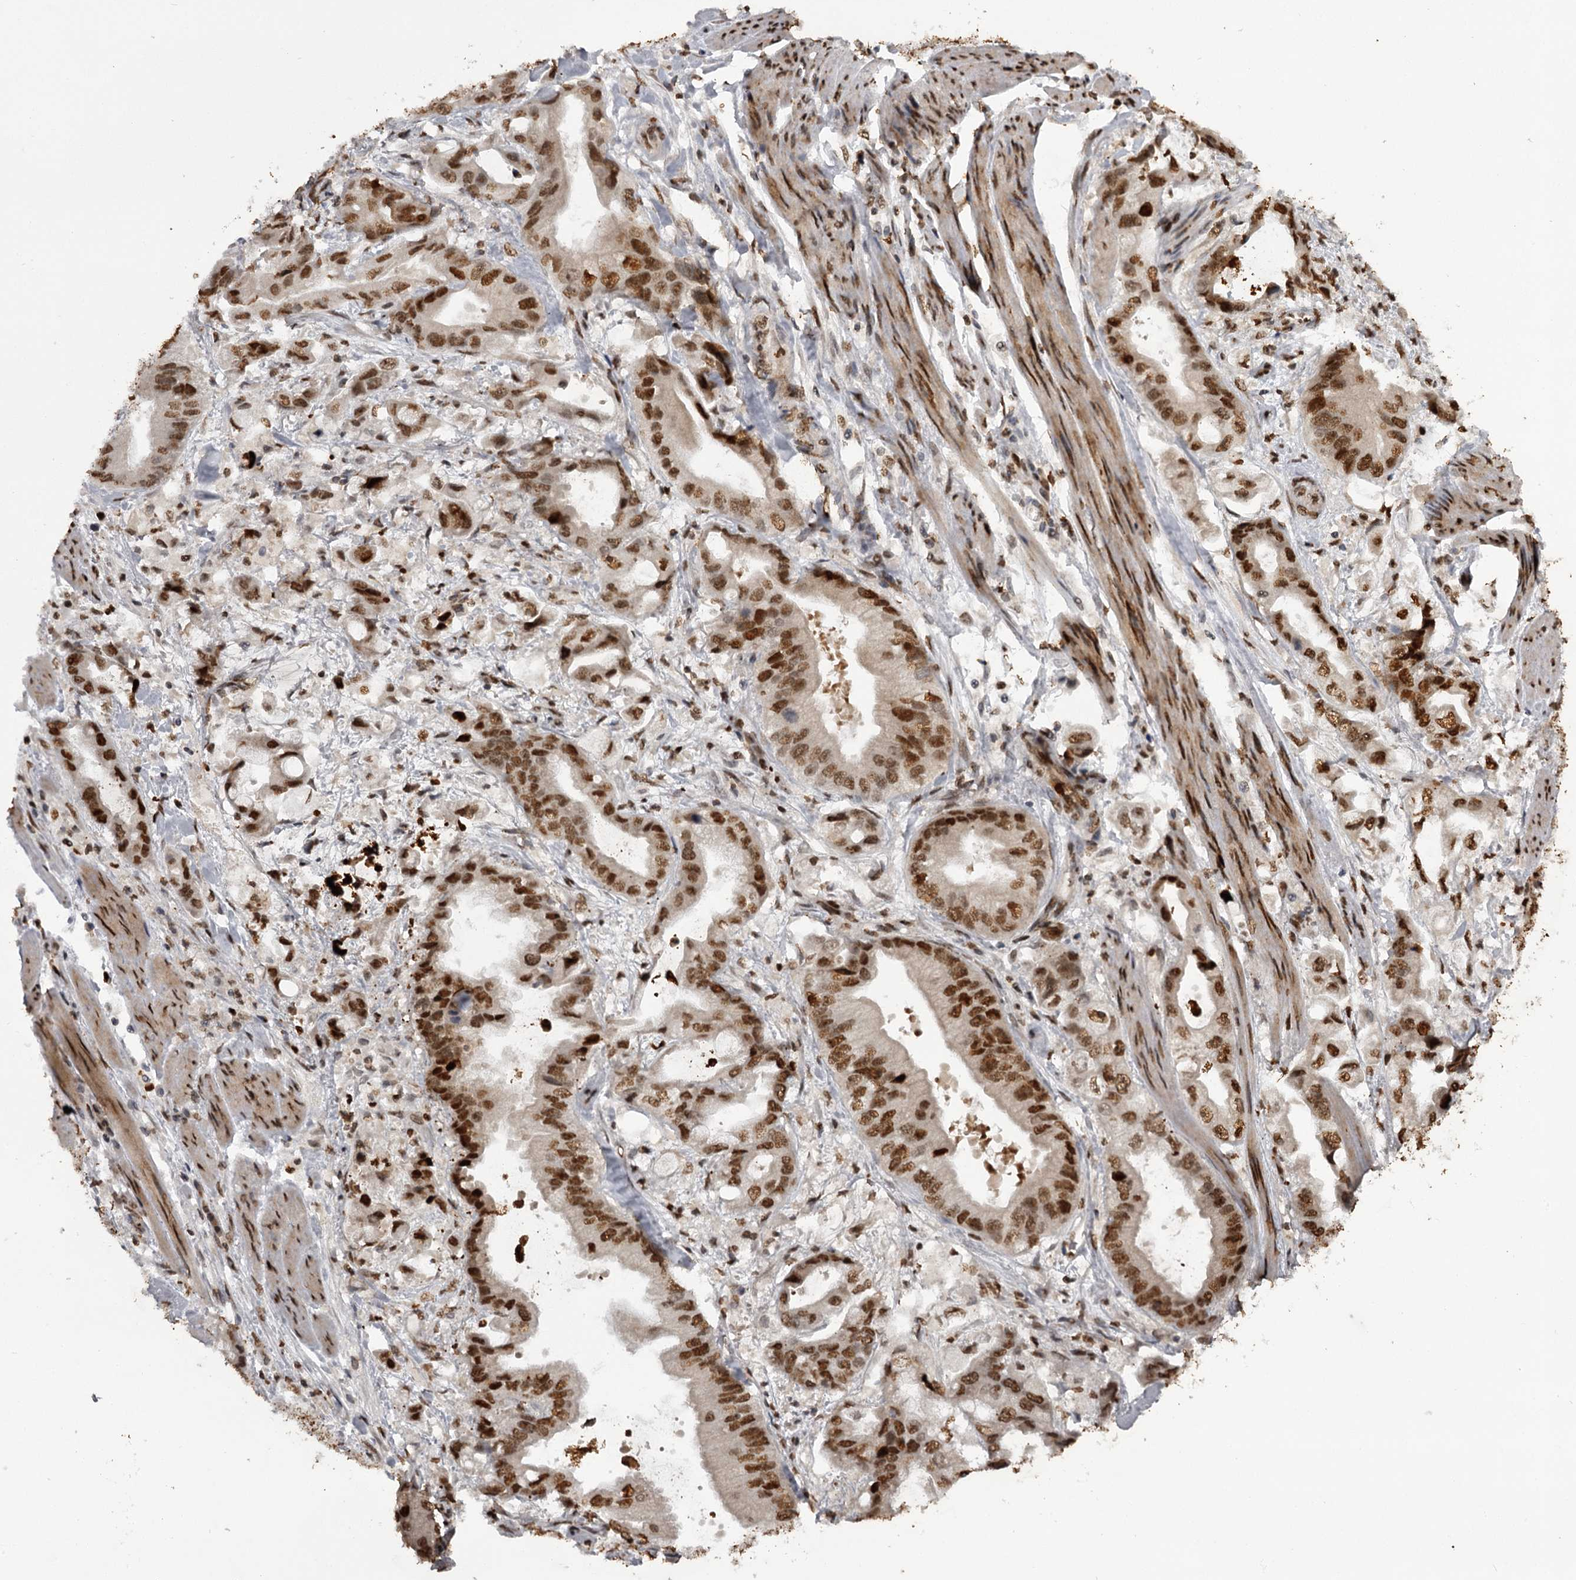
{"staining": {"intensity": "strong", "quantity": ">75%", "location": "nuclear"}, "tissue": "stomach cancer", "cell_type": "Tumor cells", "image_type": "cancer", "snomed": [{"axis": "morphology", "description": "Adenocarcinoma, NOS"}, {"axis": "topography", "description": "Stomach"}], "caption": "Protein expression analysis of stomach cancer demonstrates strong nuclear staining in approximately >75% of tumor cells.", "gene": "THYN1", "patient": {"sex": "male", "age": 62}}